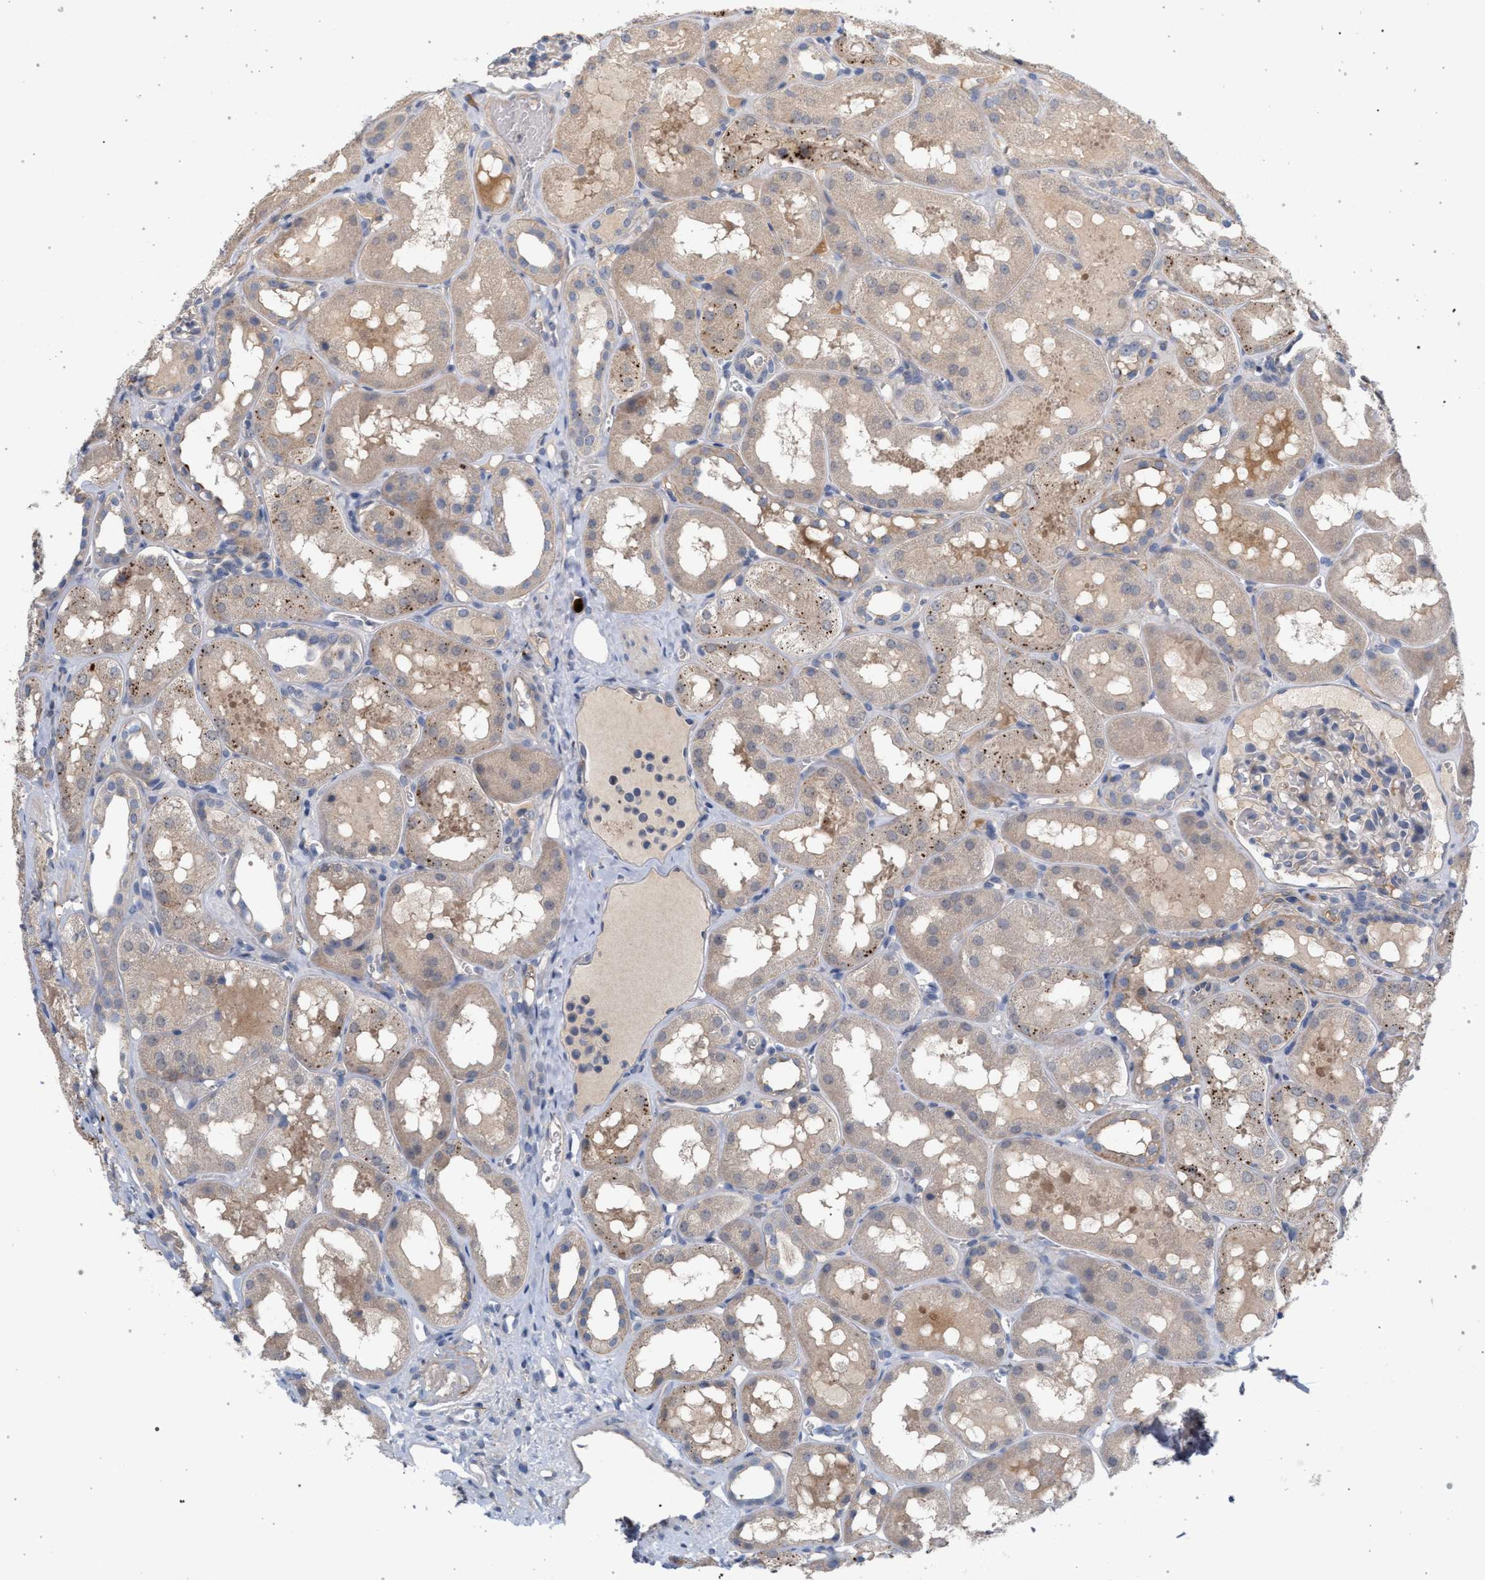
{"staining": {"intensity": "weak", "quantity": "<25%", "location": "cytoplasmic/membranous"}, "tissue": "kidney", "cell_type": "Cells in glomeruli", "image_type": "normal", "snomed": [{"axis": "morphology", "description": "Normal tissue, NOS"}, {"axis": "topography", "description": "Kidney"}, {"axis": "topography", "description": "Urinary bladder"}], "caption": "The IHC photomicrograph has no significant expression in cells in glomeruli of kidney. Brightfield microscopy of immunohistochemistry stained with DAB (3,3'-diaminobenzidine) (brown) and hematoxylin (blue), captured at high magnification.", "gene": "MAMDC2", "patient": {"sex": "male", "age": 16}}